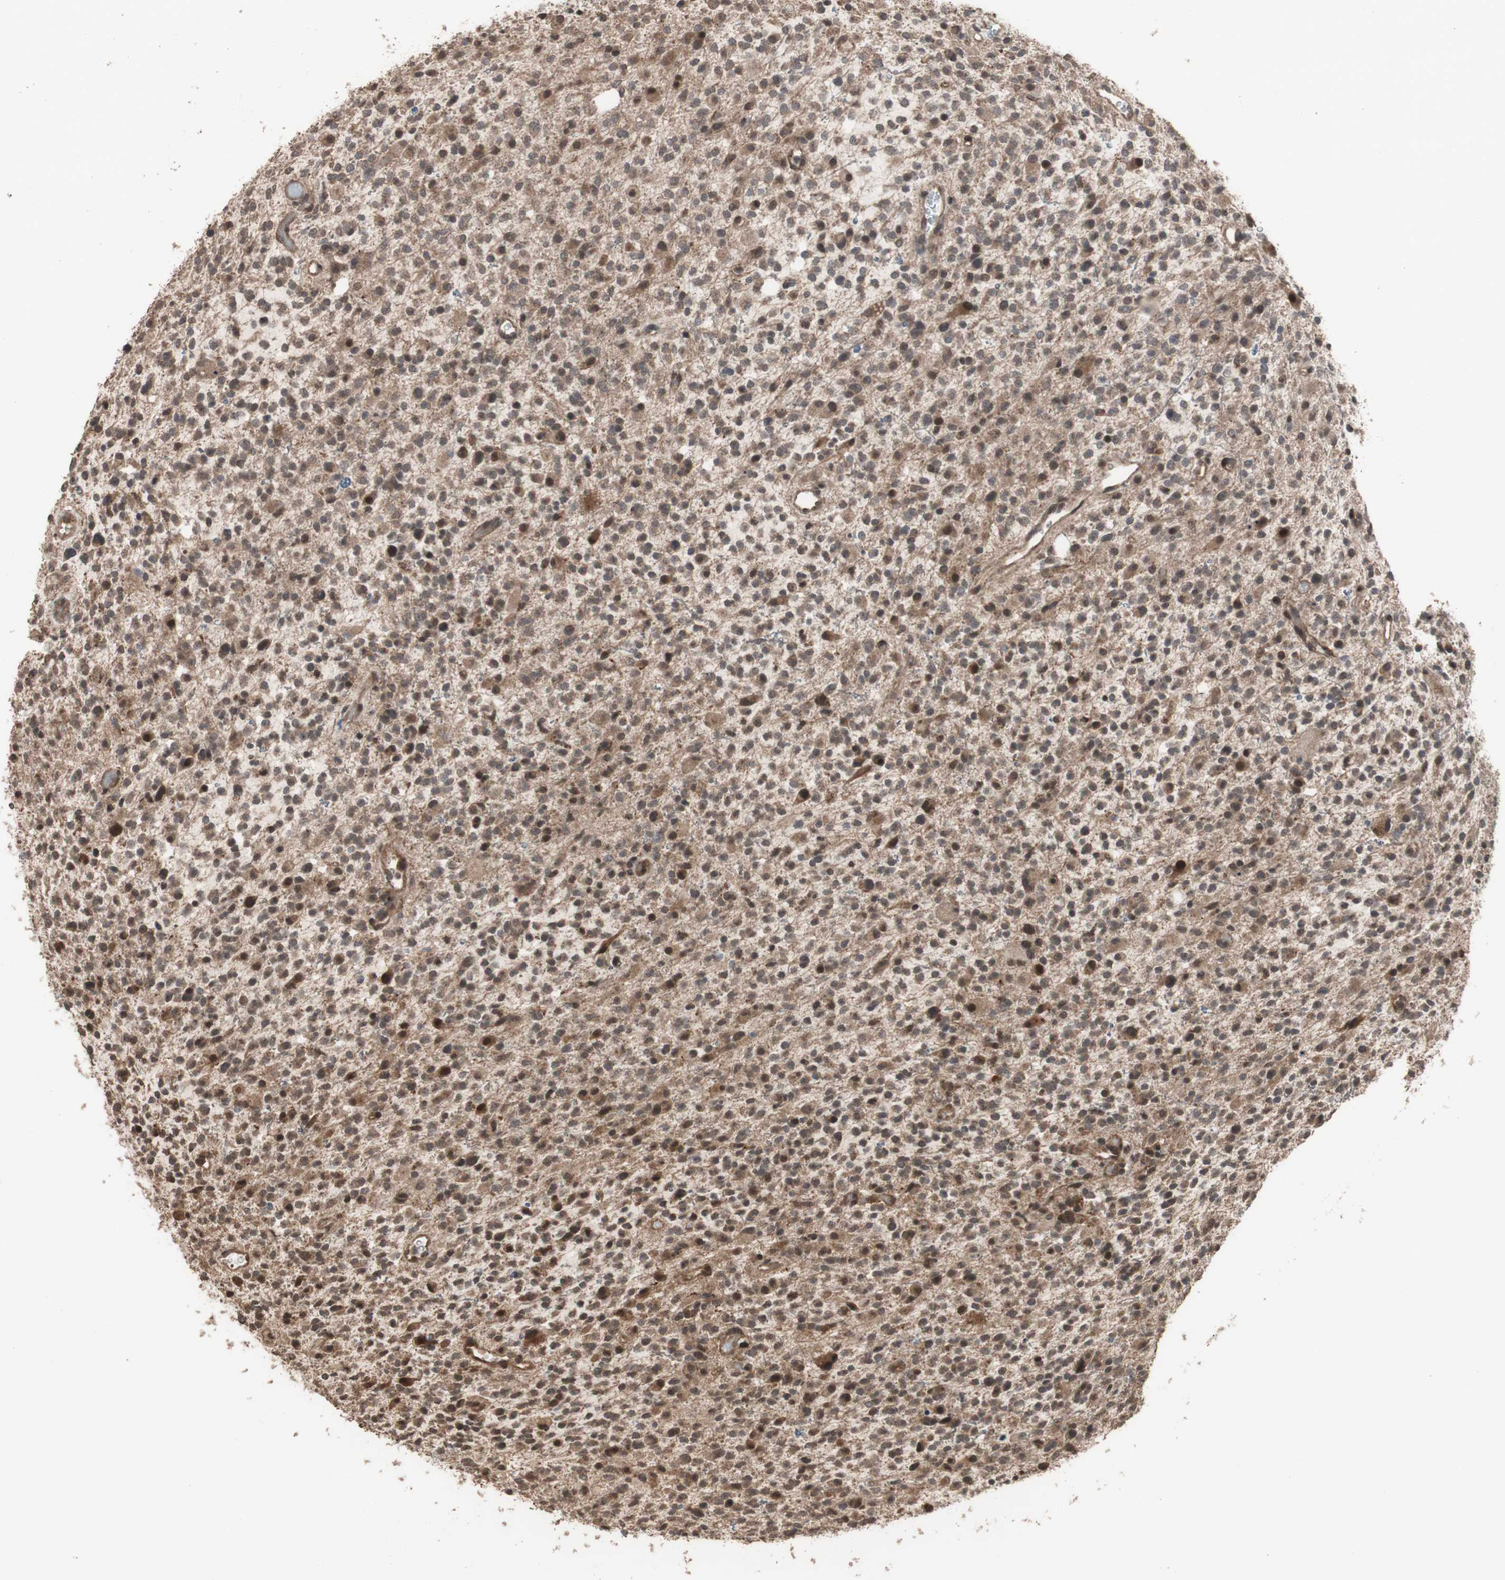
{"staining": {"intensity": "moderate", "quantity": "25%-75%", "location": "cytoplasmic/membranous,nuclear"}, "tissue": "glioma", "cell_type": "Tumor cells", "image_type": "cancer", "snomed": [{"axis": "morphology", "description": "Glioma, malignant, High grade"}, {"axis": "topography", "description": "Brain"}], "caption": "Human malignant glioma (high-grade) stained with a protein marker shows moderate staining in tumor cells.", "gene": "KANSL1", "patient": {"sex": "male", "age": 48}}